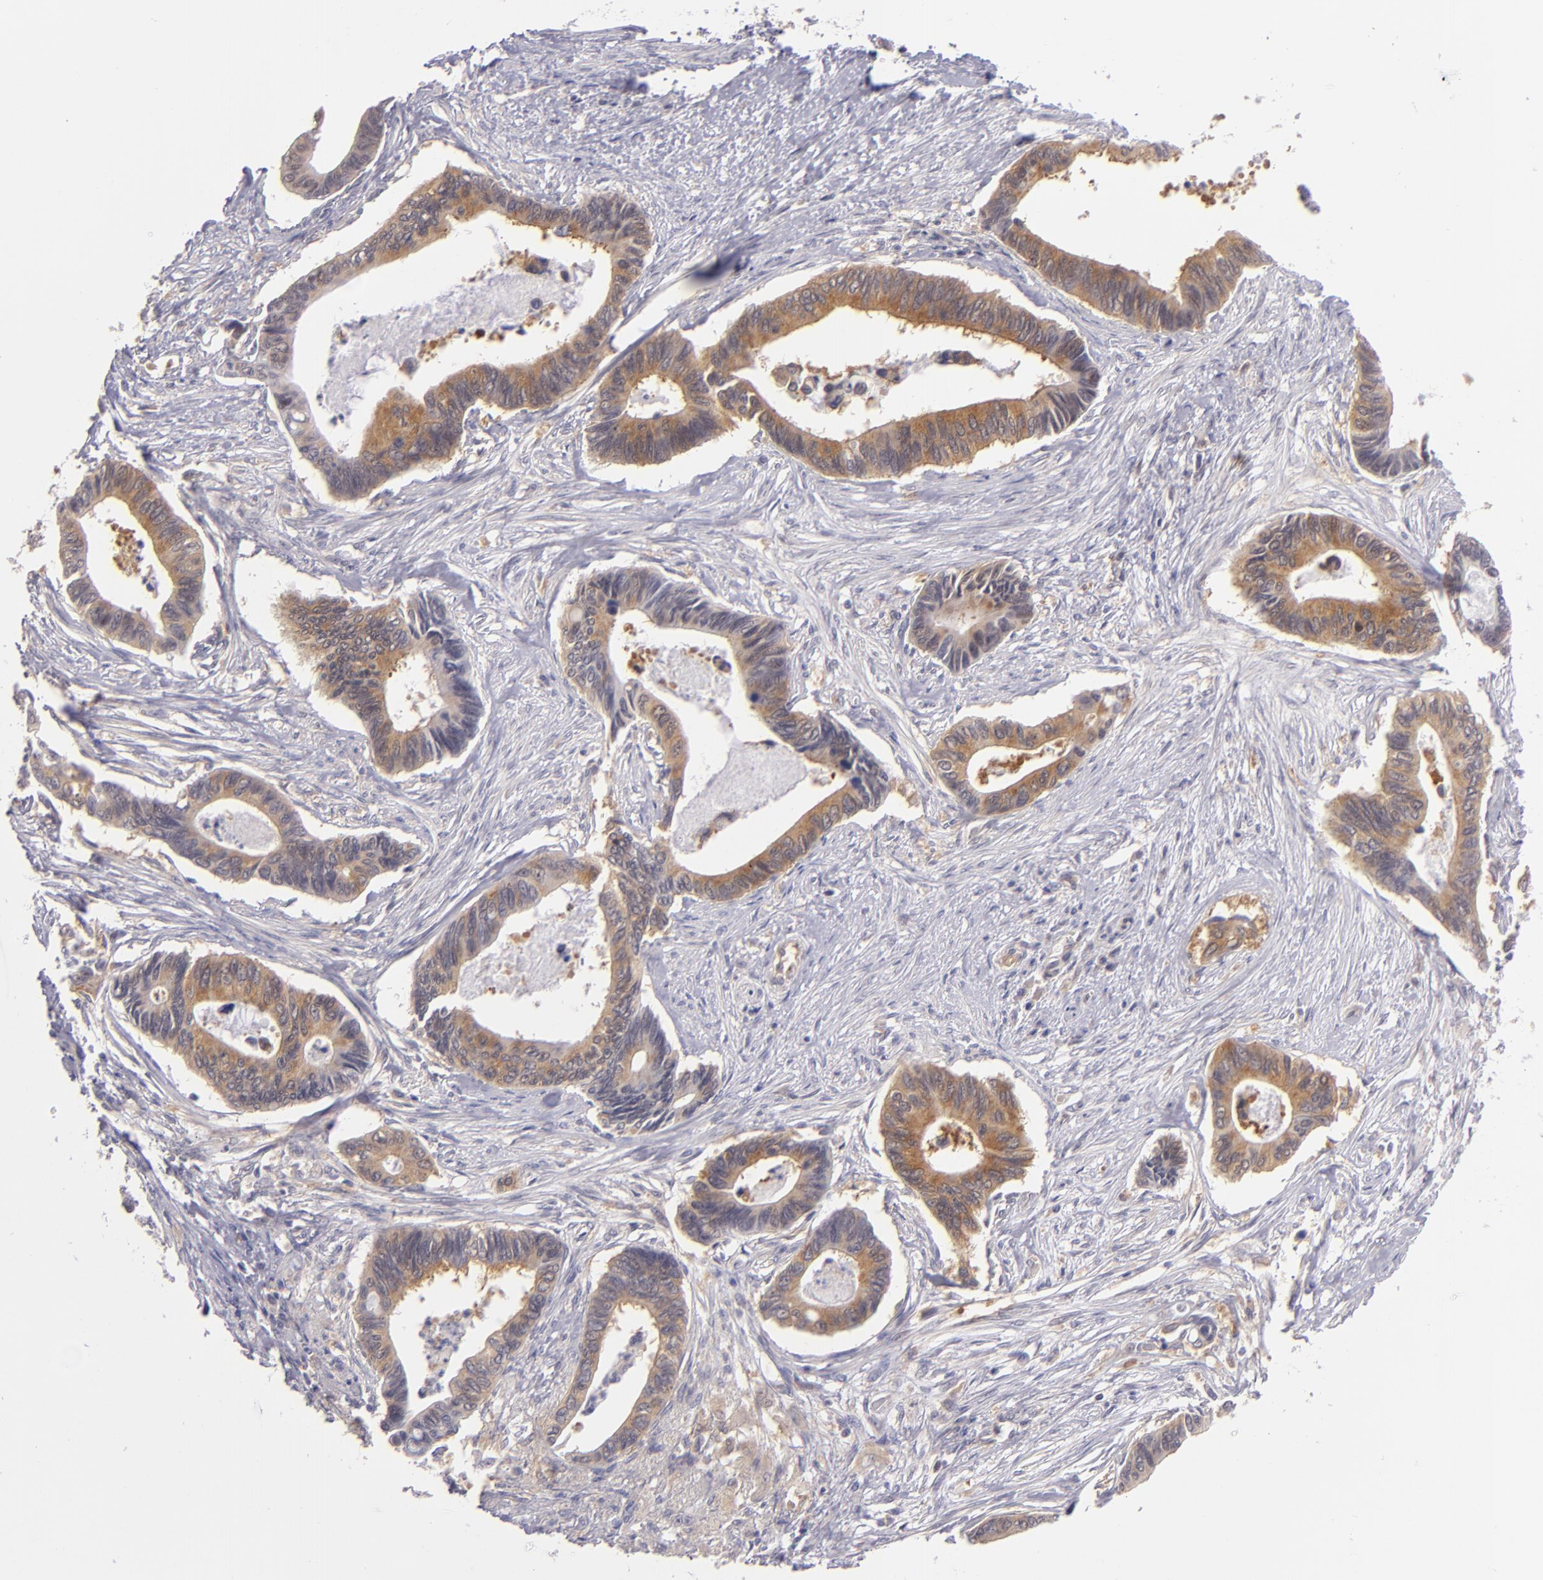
{"staining": {"intensity": "moderate", "quantity": ">75%", "location": "cytoplasmic/membranous"}, "tissue": "pancreatic cancer", "cell_type": "Tumor cells", "image_type": "cancer", "snomed": [{"axis": "morphology", "description": "Adenocarcinoma, NOS"}, {"axis": "topography", "description": "Pancreas"}], "caption": "Protein staining of pancreatic cancer tissue displays moderate cytoplasmic/membranous positivity in approximately >75% of tumor cells.", "gene": "PTPN13", "patient": {"sex": "female", "age": 70}}